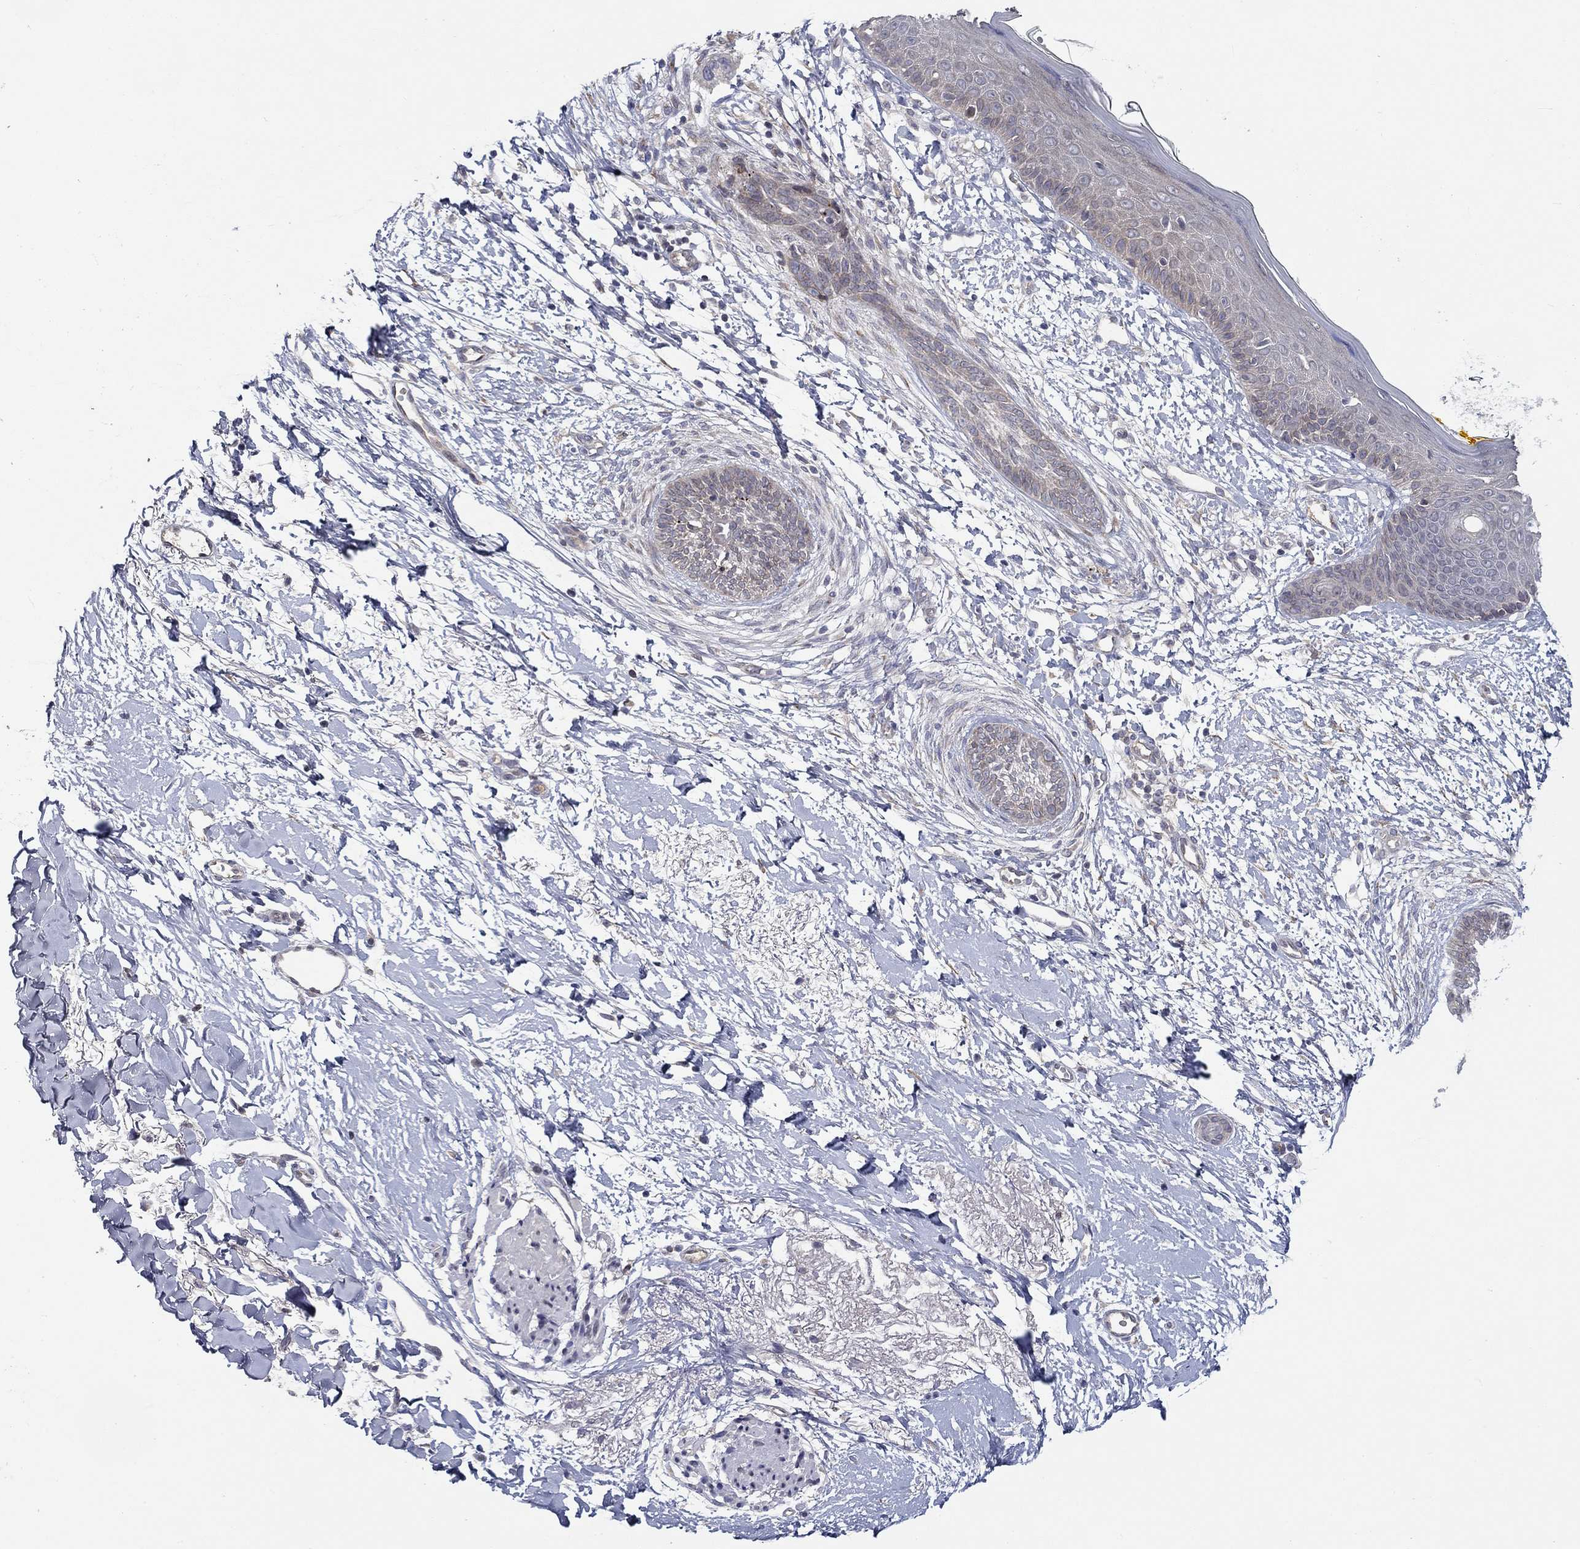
{"staining": {"intensity": "negative", "quantity": "none", "location": "none"}, "tissue": "skin cancer", "cell_type": "Tumor cells", "image_type": "cancer", "snomed": [{"axis": "morphology", "description": "Normal tissue, NOS"}, {"axis": "morphology", "description": "Basal cell carcinoma"}, {"axis": "topography", "description": "Skin"}], "caption": "A high-resolution image shows immunohistochemistry (IHC) staining of basal cell carcinoma (skin), which demonstrates no significant staining in tumor cells. (Stains: DAB (3,3'-diaminobenzidine) immunohistochemistry with hematoxylin counter stain, Microscopy: brightfield microscopy at high magnification).", "gene": "CETN3", "patient": {"sex": "male", "age": 84}}